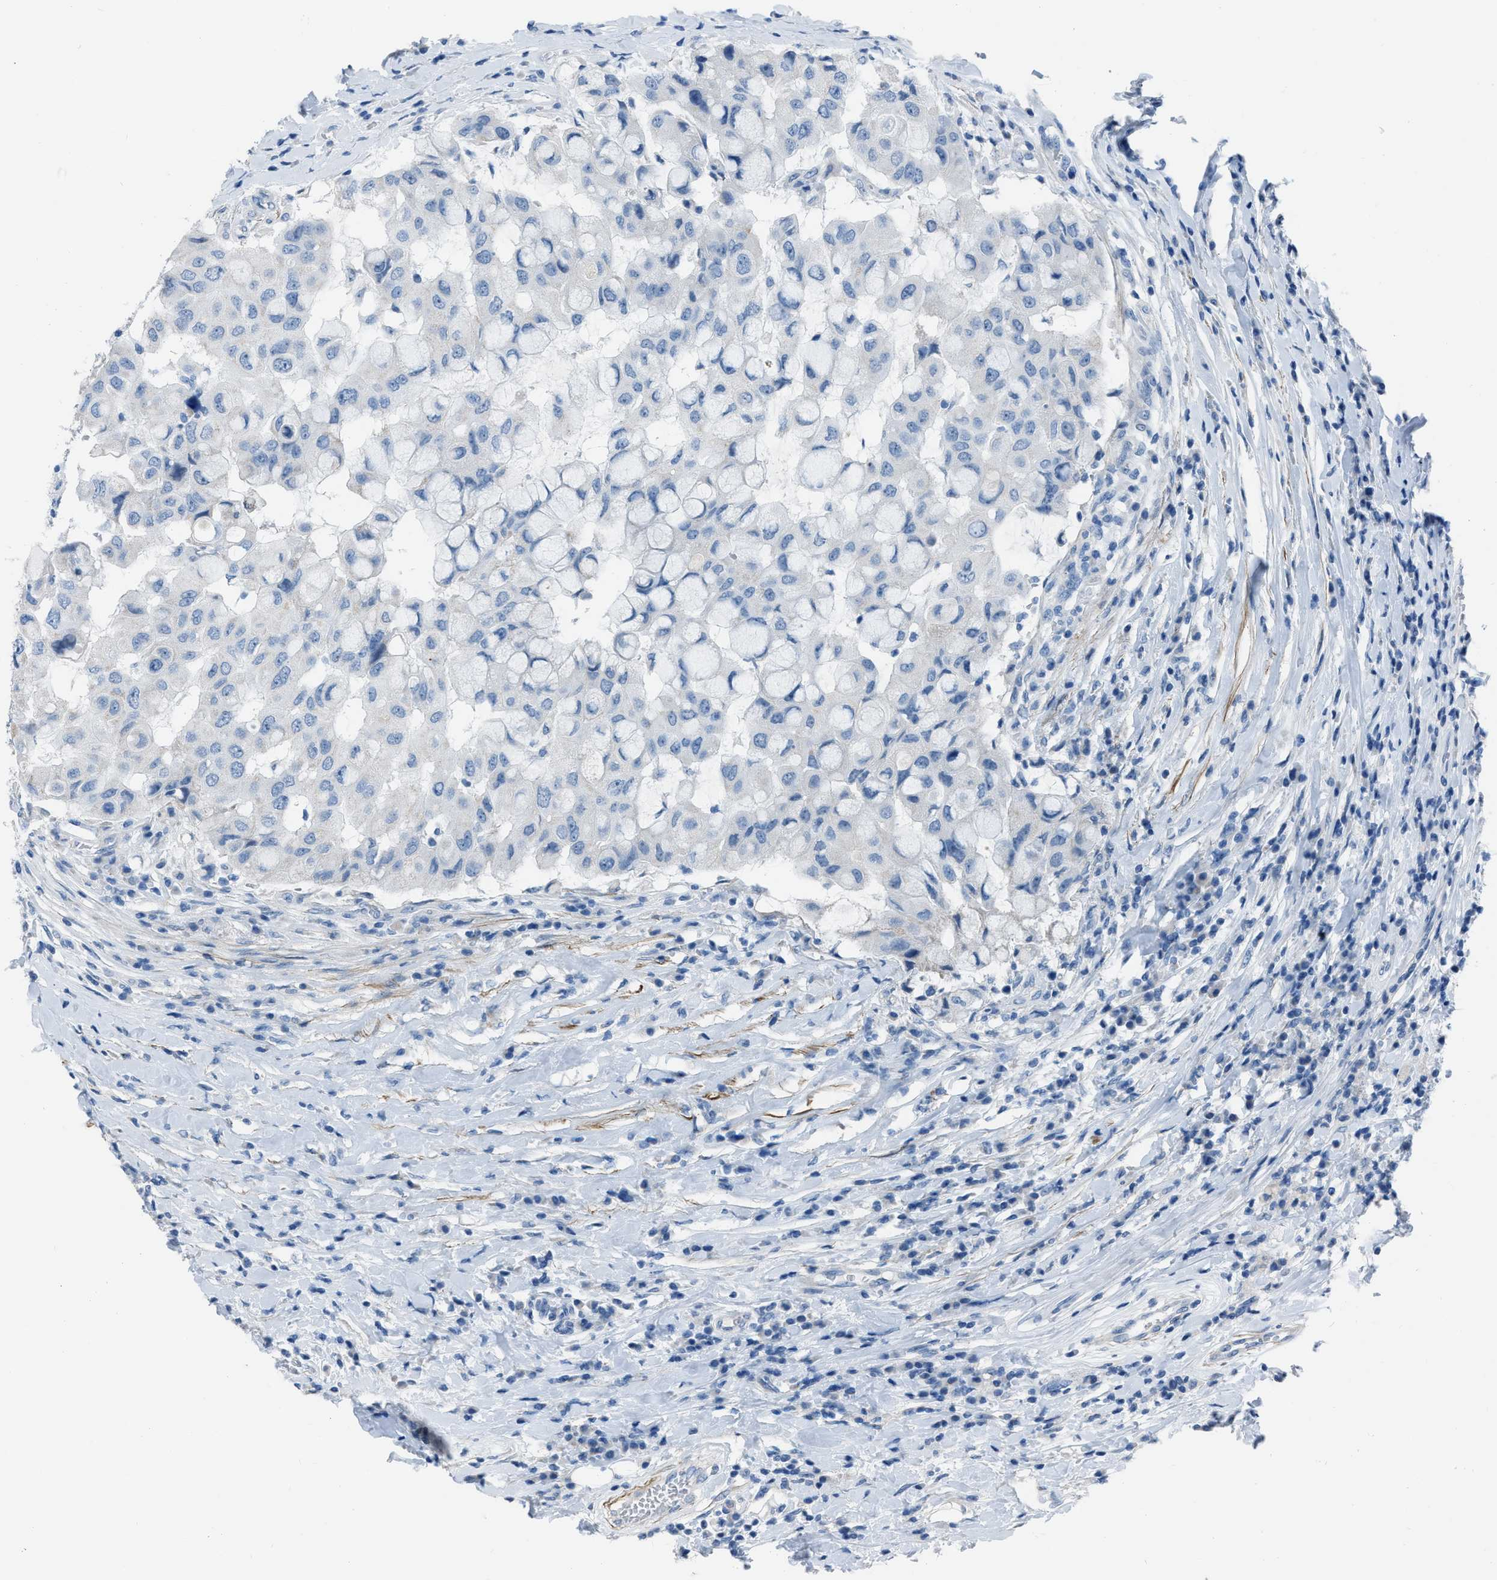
{"staining": {"intensity": "negative", "quantity": "none", "location": "none"}, "tissue": "breast cancer", "cell_type": "Tumor cells", "image_type": "cancer", "snomed": [{"axis": "morphology", "description": "Duct carcinoma"}, {"axis": "topography", "description": "Breast"}], "caption": "DAB (3,3'-diaminobenzidine) immunohistochemical staining of breast cancer exhibits no significant expression in tumor cells.", "gene": "SPATC1L", "patient": {"sex": "female", "age": 27}}